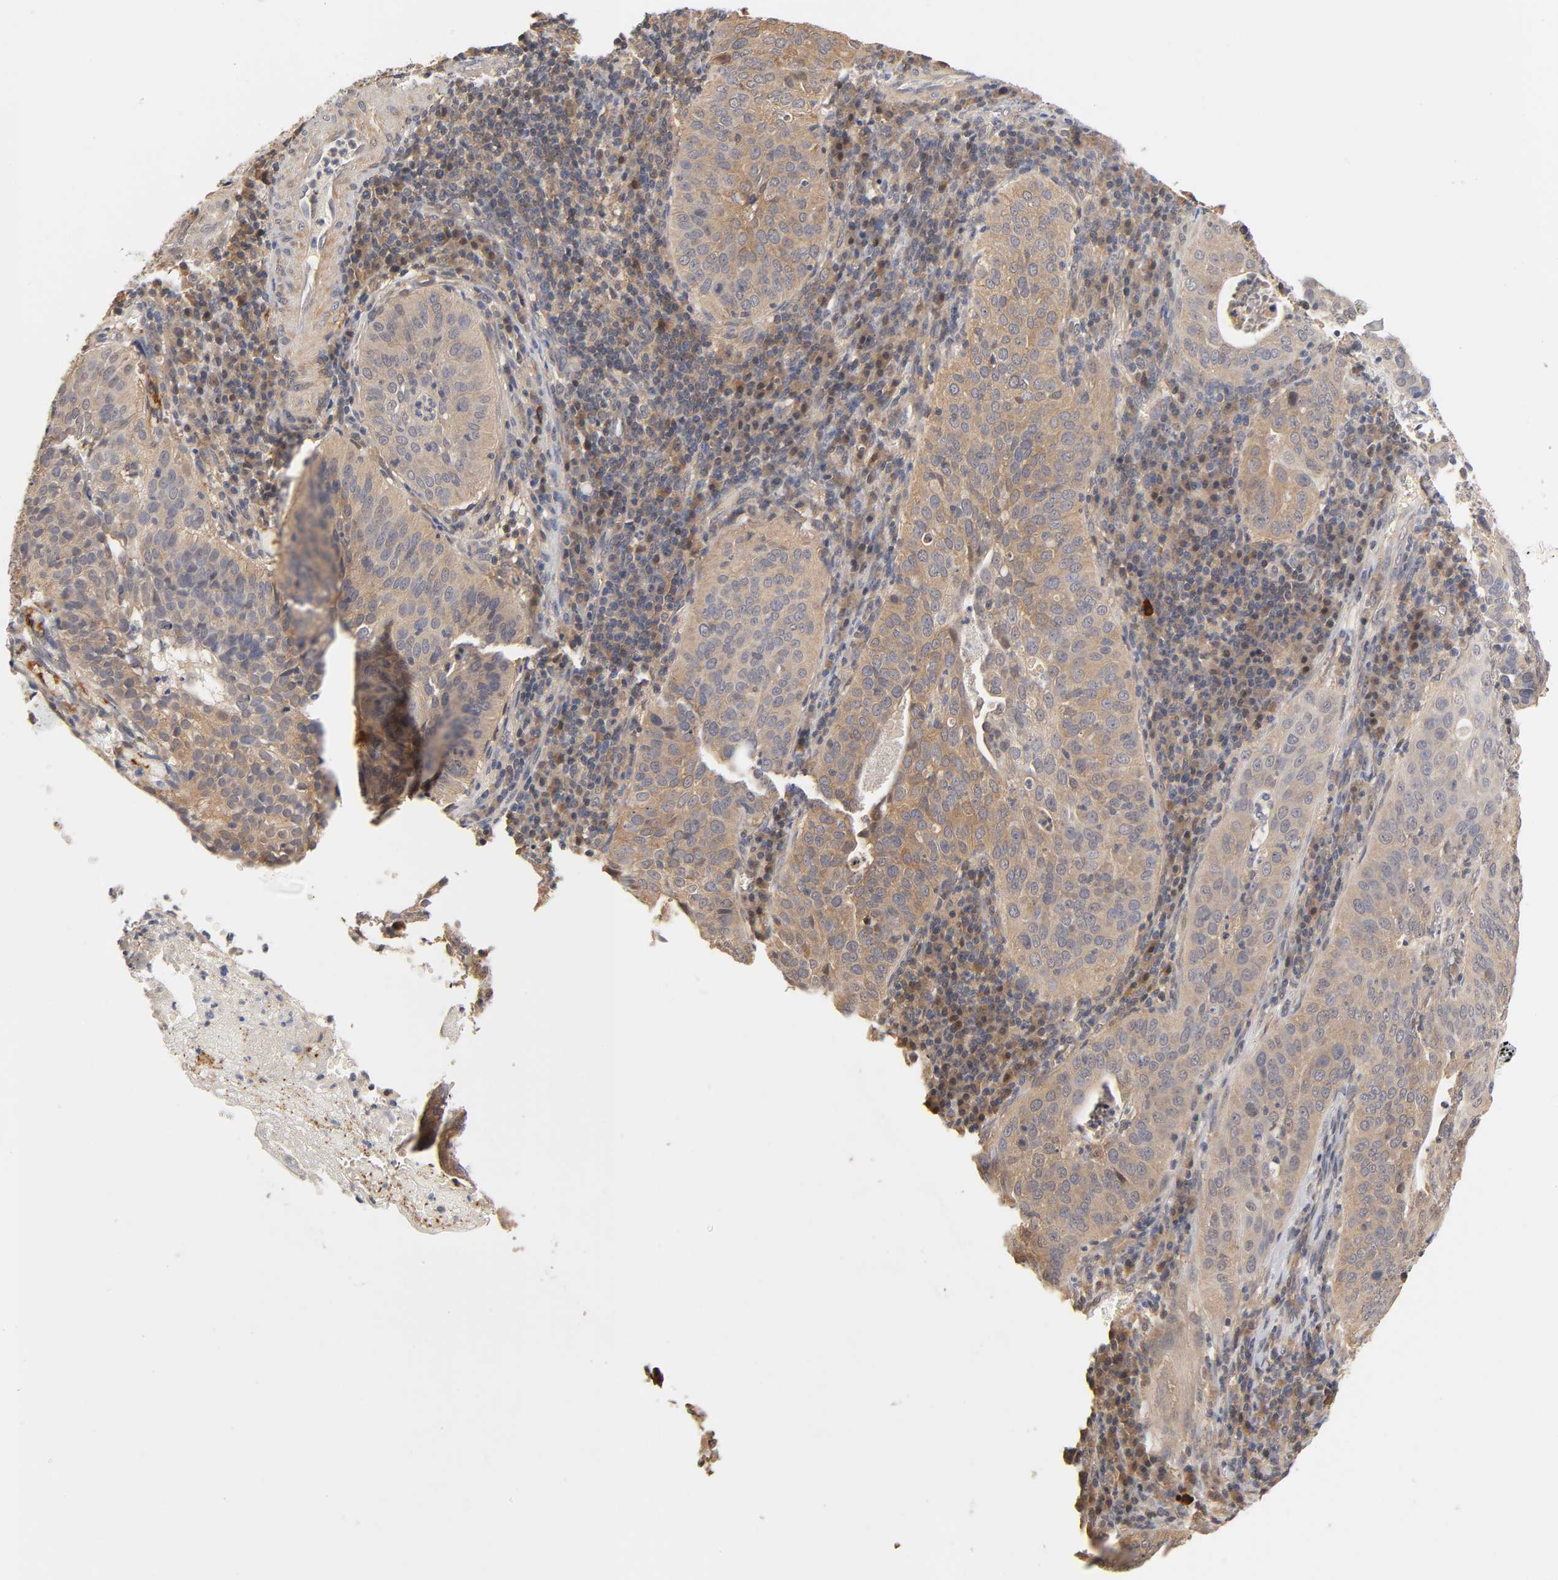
{"staining": {"intensity": "weak", "quantity": ">75%", "location": "cytoplasmic/membranous"}, "tissue": "cervical cancer", "cell_type": "Tumor cells", "image_type": "cancer", "snomed": [{"axis": "morphology", "description": "Squamous cell carcinoma, NOS"}, {"axis": "topography", "description": "Cervix"}], "caption": "Tumor cells exhibit low levels of weak cytoplasmic/membranous expression in approximately >75% of cells in cervical squamous cell carcinoma.", "gene": "PDE5A", "patient": {"sex": "female", "age": 39}}